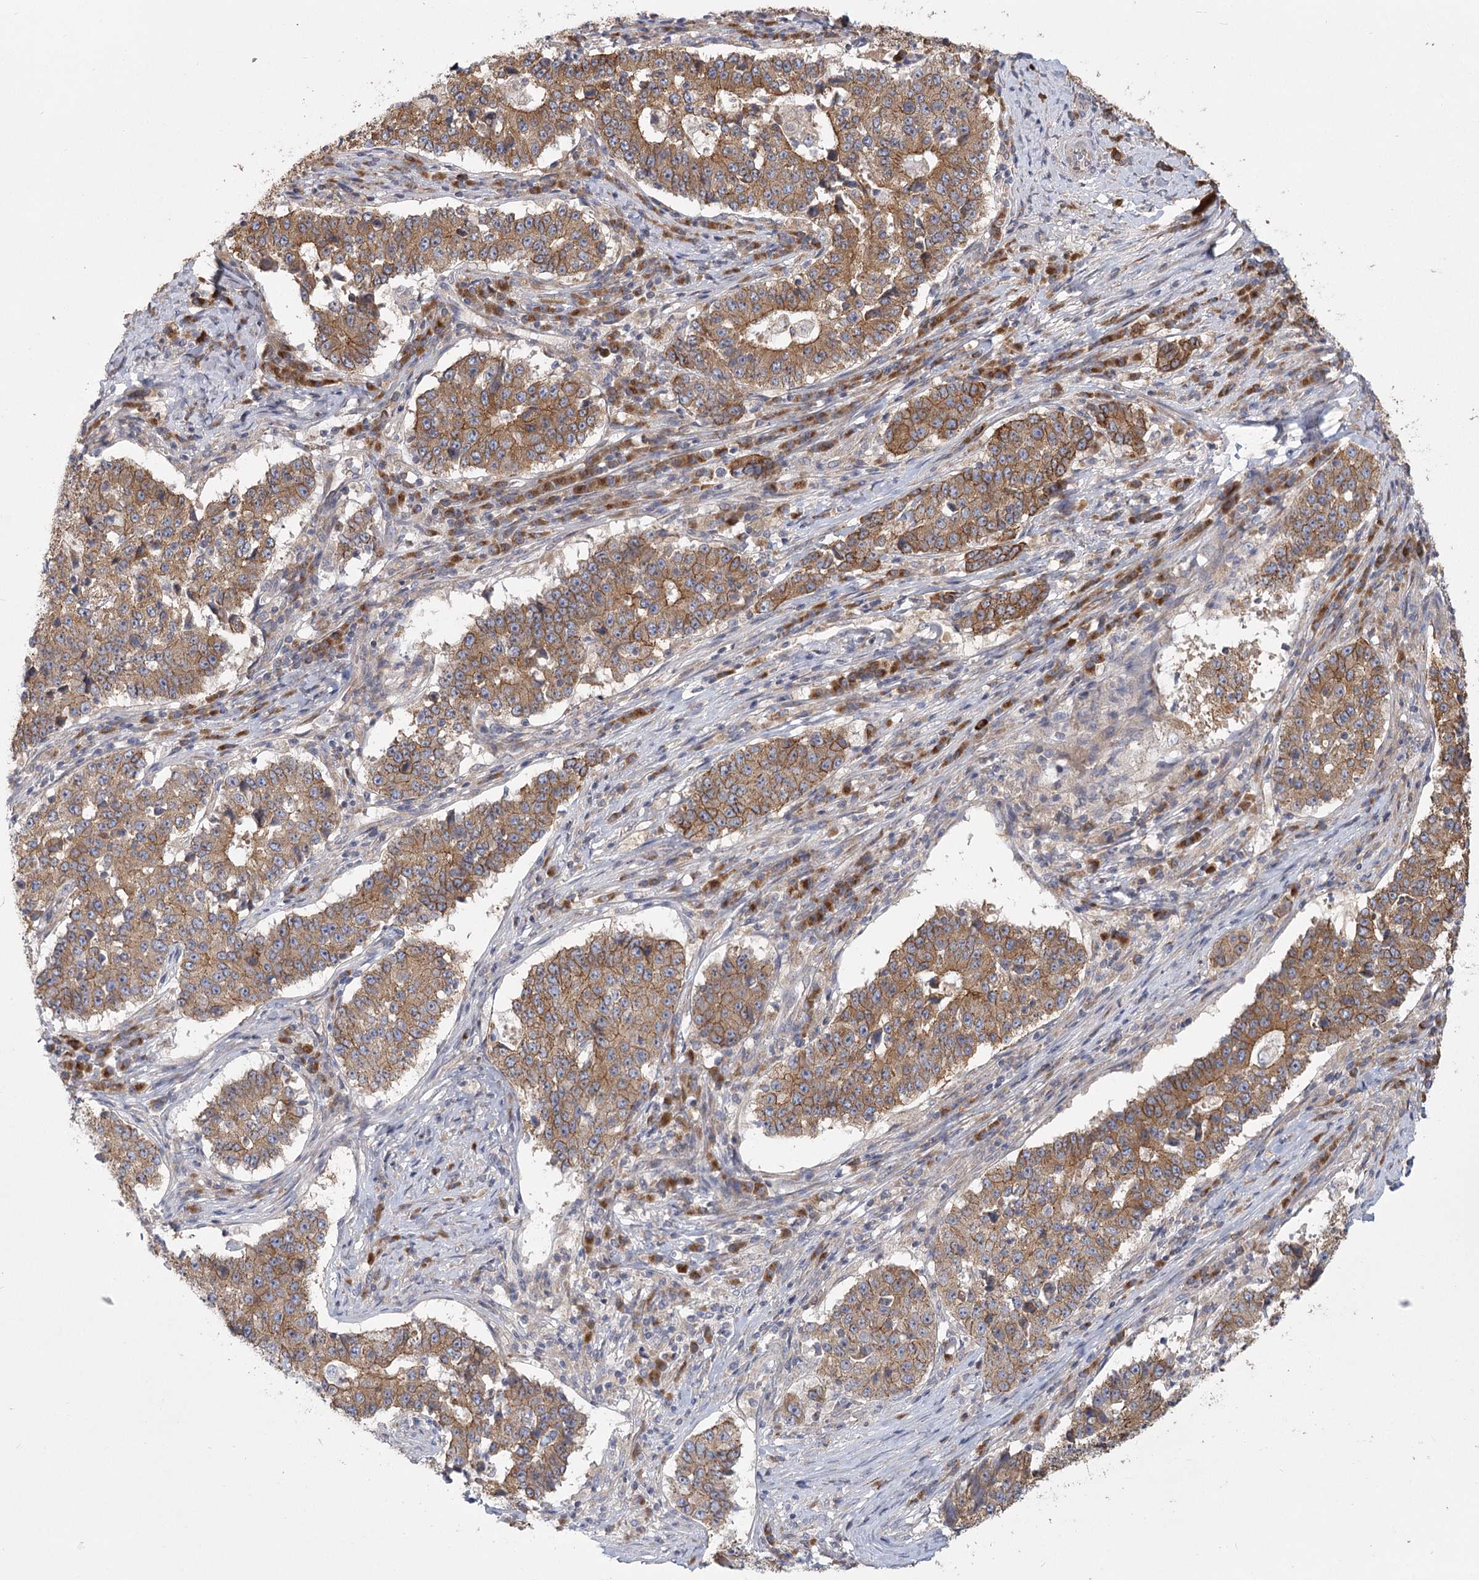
{"staining": {"intensity": "moderate", "quantity": ">75%", "location": "cytoplasmic/membranous"}, "tissue": "stomach cancer", "cell_type": "Tumor cells", "image_type": "cancer", "snomed": [{"axis": "morphology", "description": "Adenocarcinoma, NOS"}, {"axis": "topography", "description": "Stomach"}], "caption": "There is medium levels of moderate cytoplasmic/membranous staining in tumor cells of stomach cancer (adenocarcinoma), as demonstrated by immunohistochemical staining (brown color).", "gene": "CNTLN", "patient": {"sex": "male", "age": 59}}